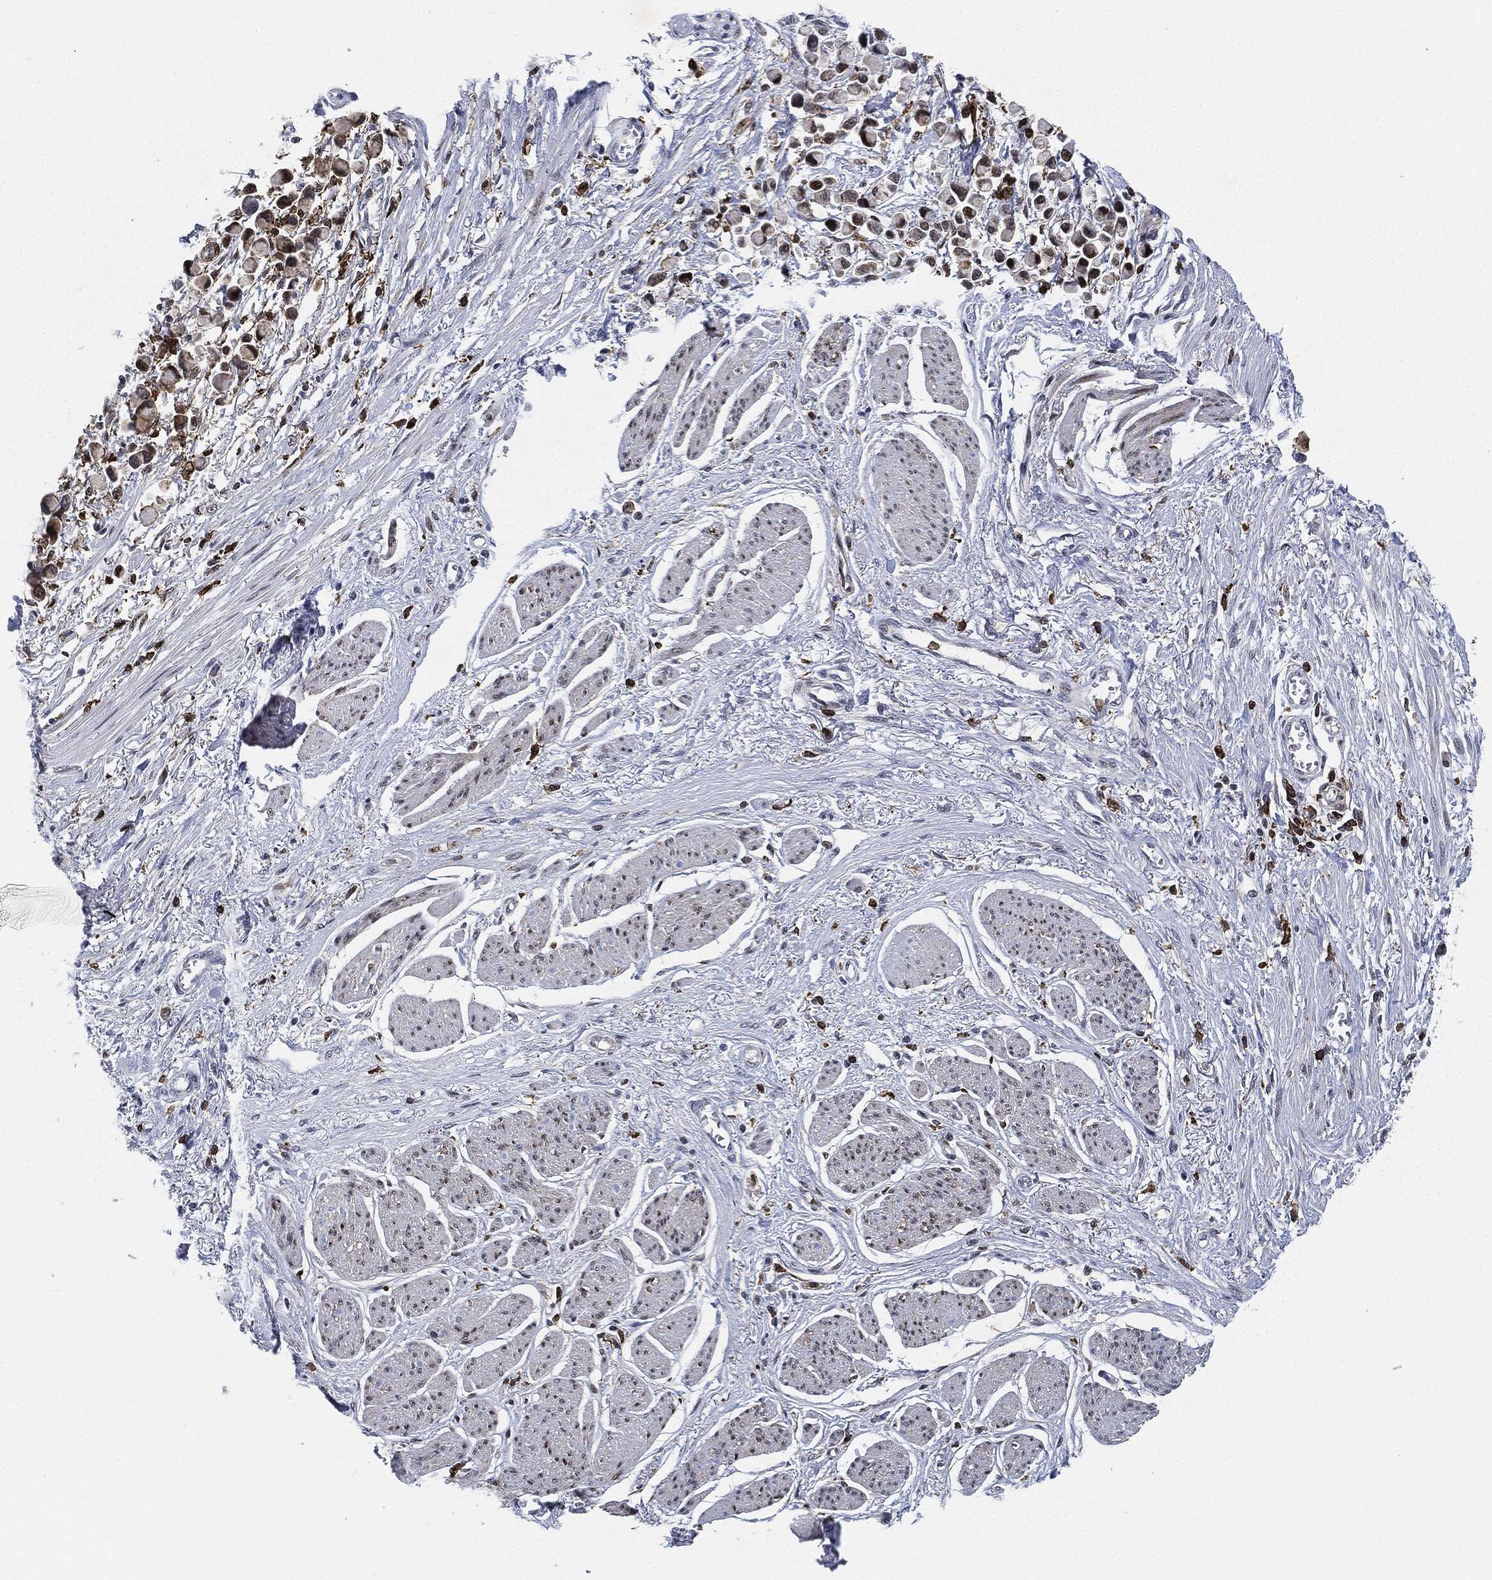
{"staining": {"intensity": "negative", "quantity": "none", "location": "none"}, "tissue": "stomach cancer", "cell_type": "Tumor cells", "image_type": "cancer", "snomed": [{"axis": "morphology", "description": "Adenocarcinoma, NOS"}, {"axis": "topography", "description": "Stomach"}], "caption": "This image is of stomach cancer stained with immunohistochemistry to label a protein in brown with the nuclei are counter-stained blue. There is no positivity in tumor cells.", "gene": "NANOS3", "patient": {"sex": "female", "age": 81}}